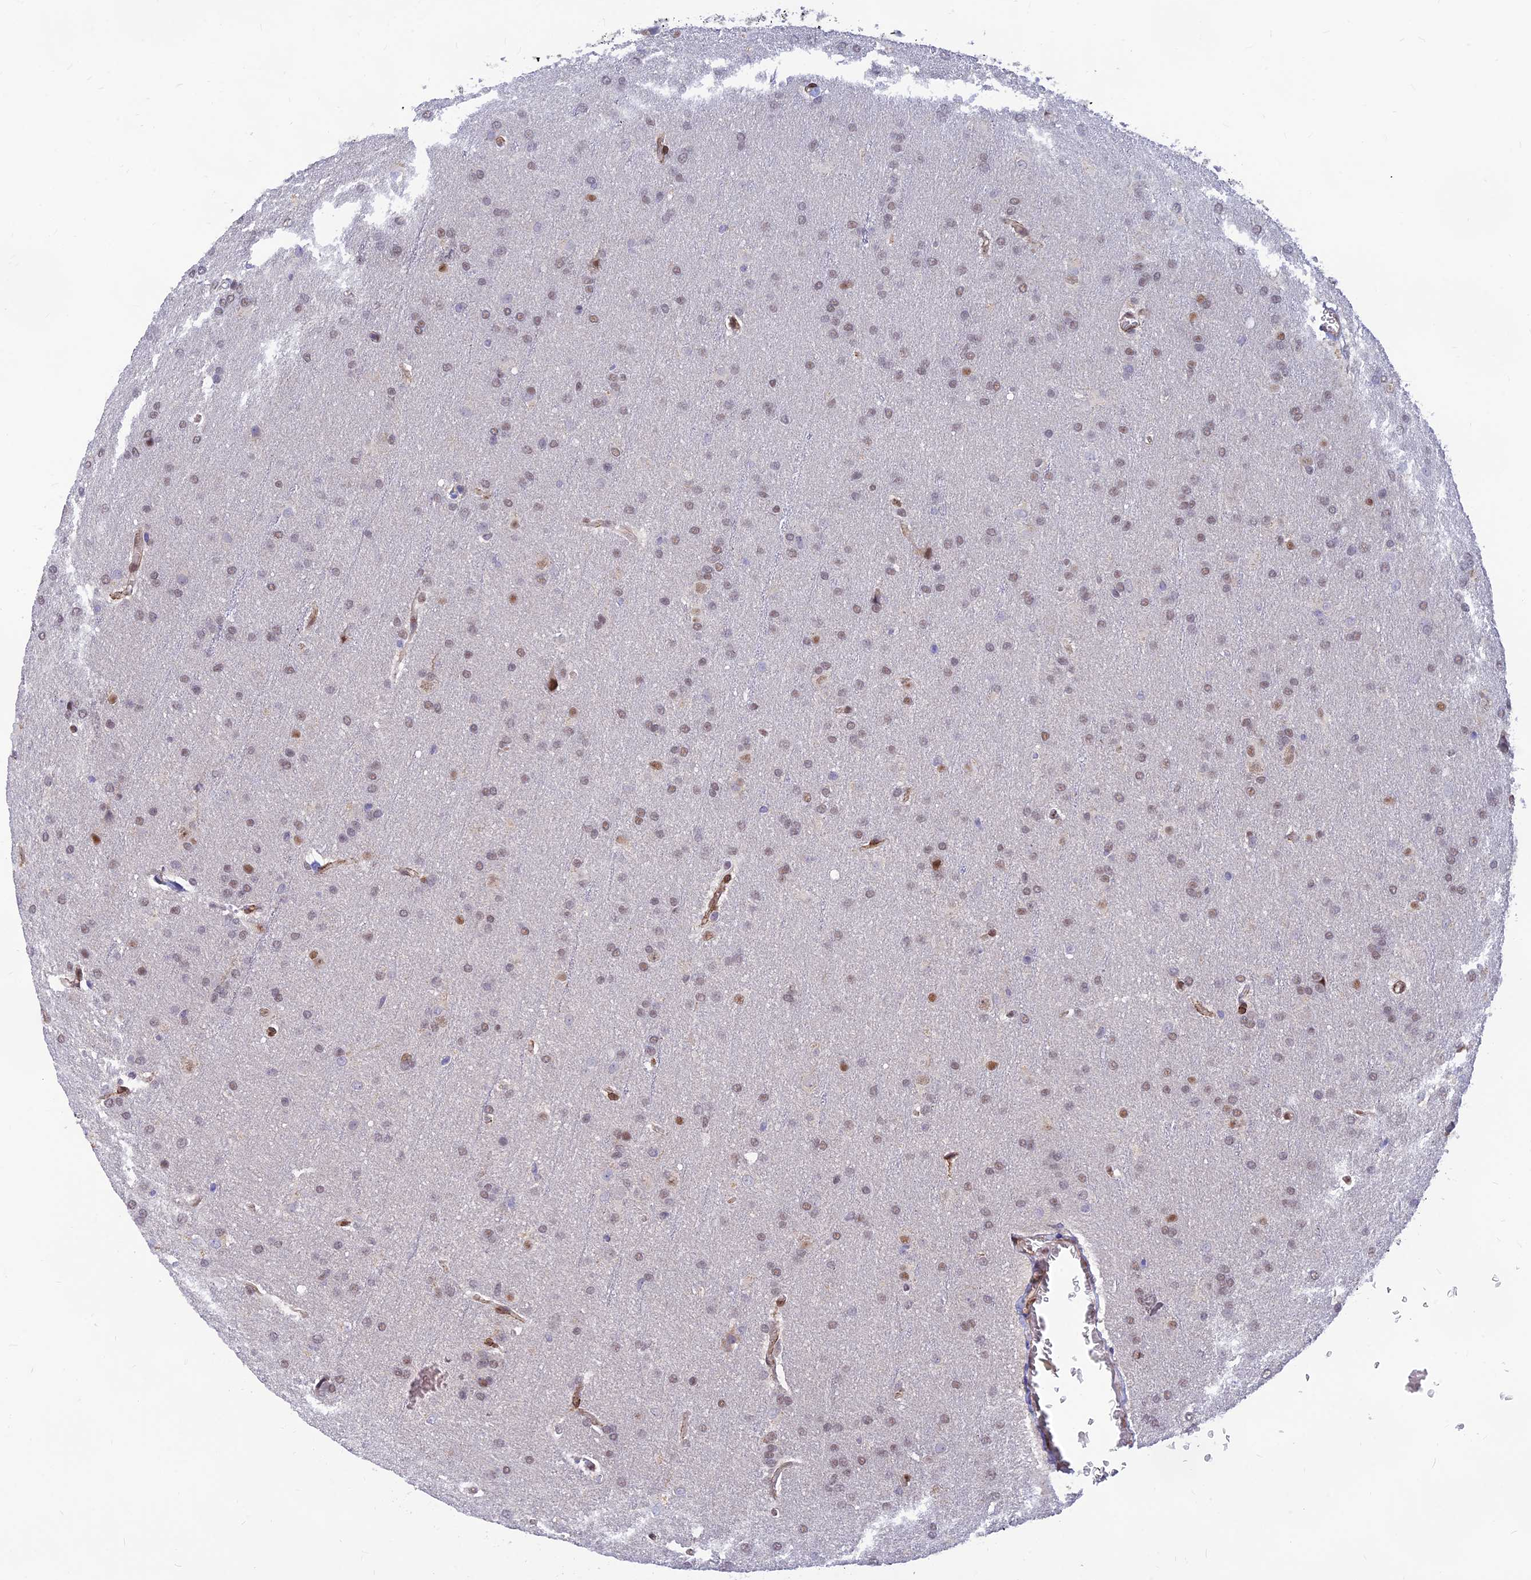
{"staining": {"intensity": "weak", "quantity": "25%-75%", "location": "nuclear"}, "tissue": "glioma", "cell_type": "Tumor cells", "image_type": "cancer", "snomed": [{"axis": "morphology", "description": "Glioma, malignant, Low grade"}, {"axis": "topography", "description": "Brain"}], "caption": "The histopathology image exhibits a brown stain indicating the presence of a protein in the nuclear of tumor cells in malignant glioma (low-grade). (DAB IHC, brown staining for protein, blue staining for nuclei).", "gene": "CLK4", "patient": {"sex": "female", "age": 32}}